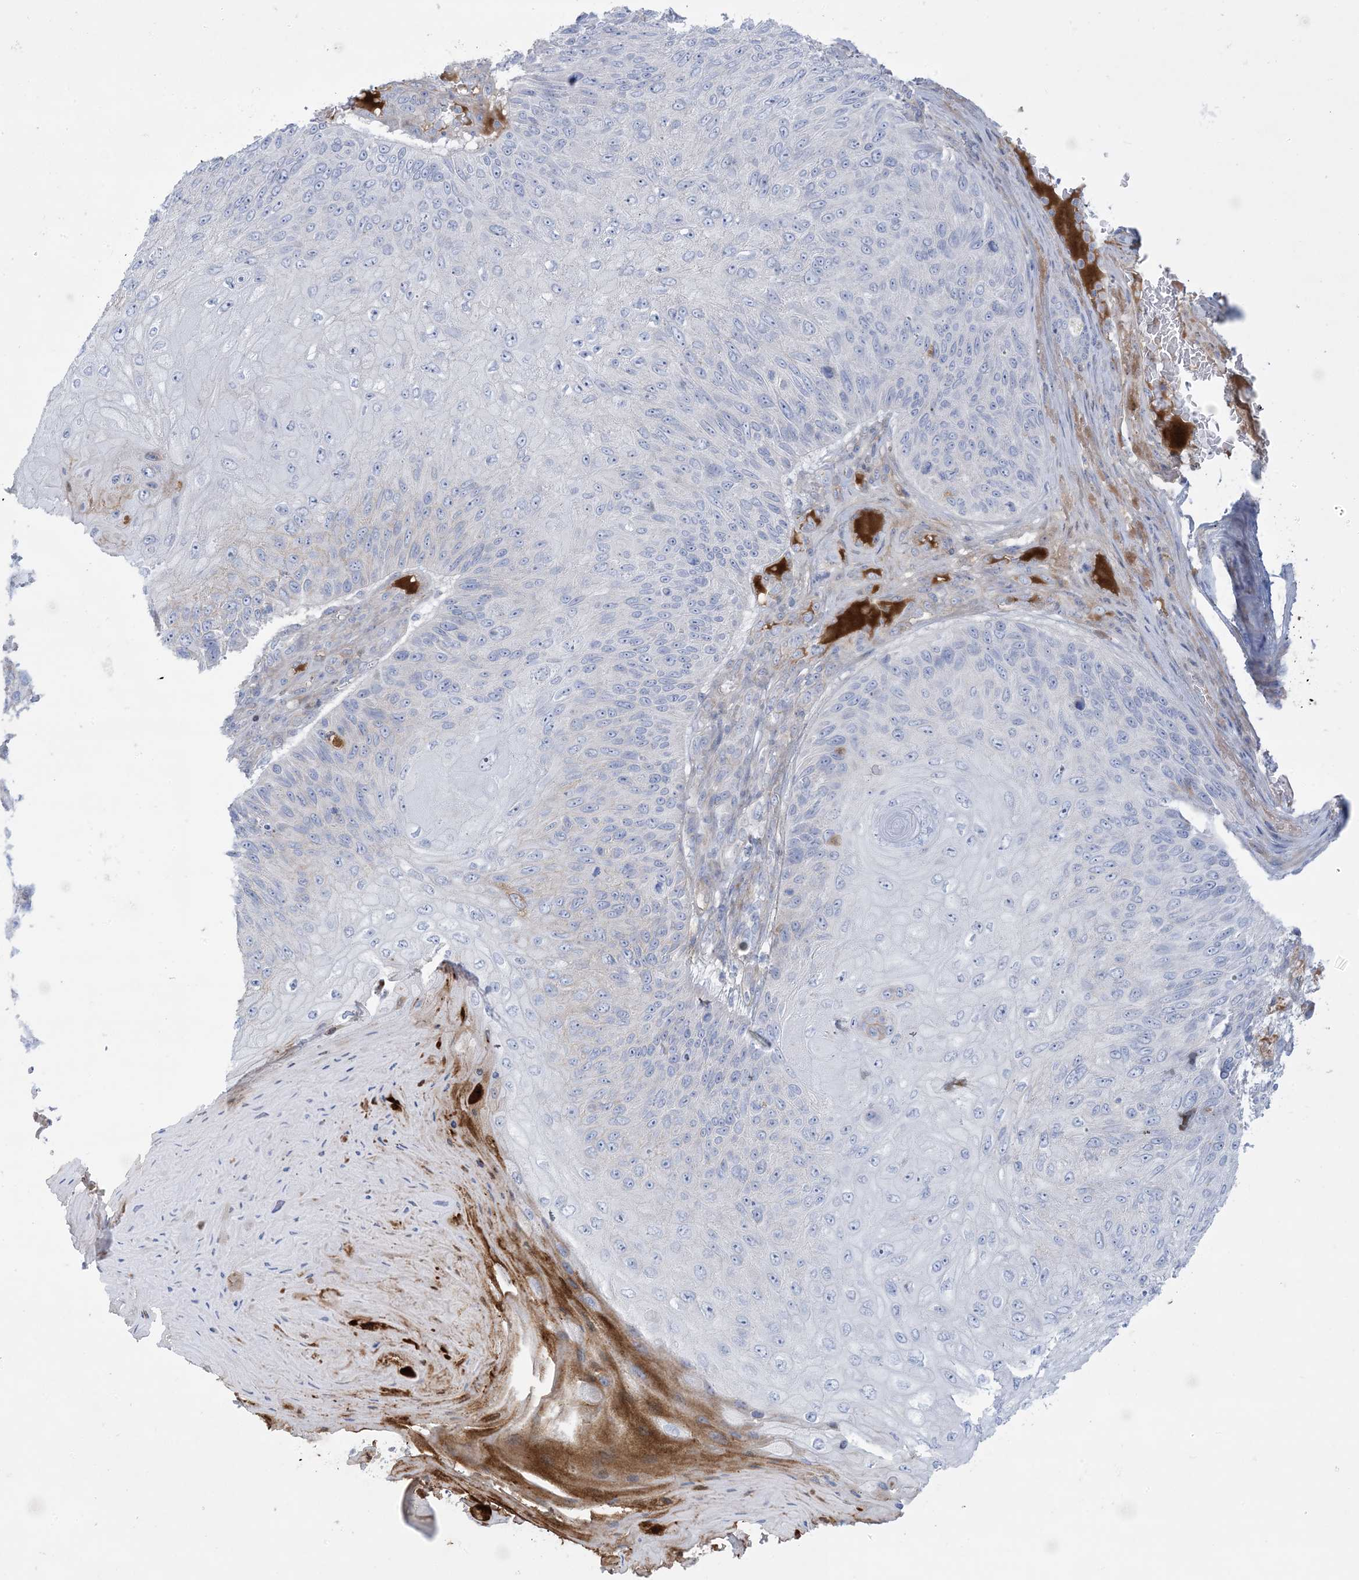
{"staining": {"intensity": "negative", "quantity": "none", "location": "none"}, "tissue": "skin cancer", "cell_type": "Tumor cells", "image_type": "cancer", "snomed": [{"axis": "morphology", "description": "Squamous cell carcinoma, NOS"}, {"axis": "topography", "description": "Skin"}], "caption": "Tumor cells are negative for protein expression in human skin cancer.", "gene": "ATP11C", "patient": {"sex": "female", "age": 88}}